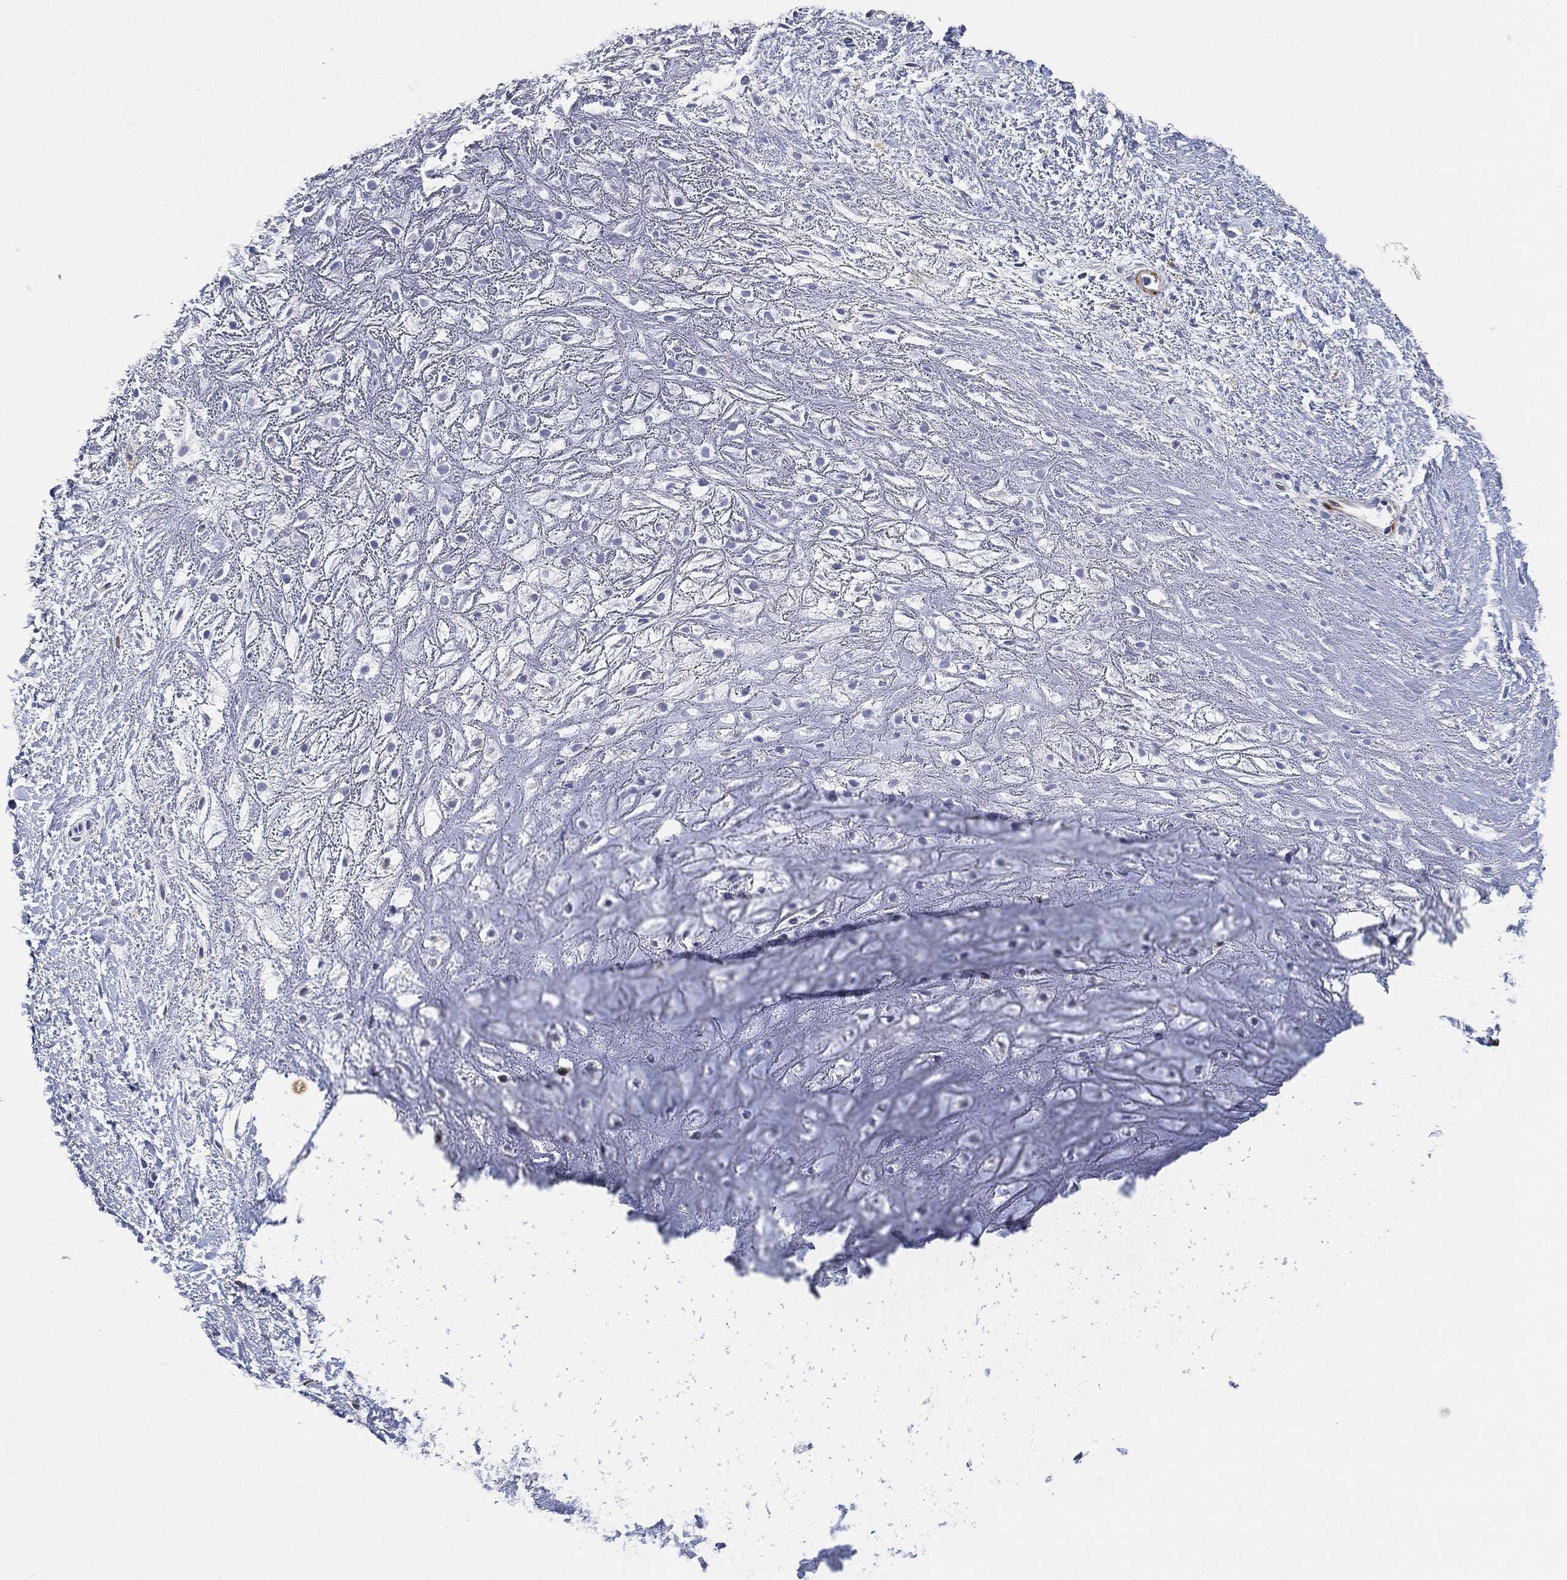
{"staining": {"intensity": "negative", "quantity": "none", "location": "none"}, "tissue": "adipose tissue", "cell_type": "Adipocytes", "image_type": "normal", "snomed": [{"axis": "morphology", "description": "Normal tissue, NOS"}, {"axis": "morphology", "description": "Squamous cell carcinoma, NOS"}, {"axis": "topography", "description": "Cartilage tissue"}, {"axis": "topography", "description": "Head-Neck"}], "caption": "Protein analysis of normal adipose tissue shows no significant staining in adipocytes. (DAB immunohistochemistry (IHC) visualized using brightfield microscopy, high magnification).", "gene": "TAGLN", "patient": {"sex": "male", "age": 62}}